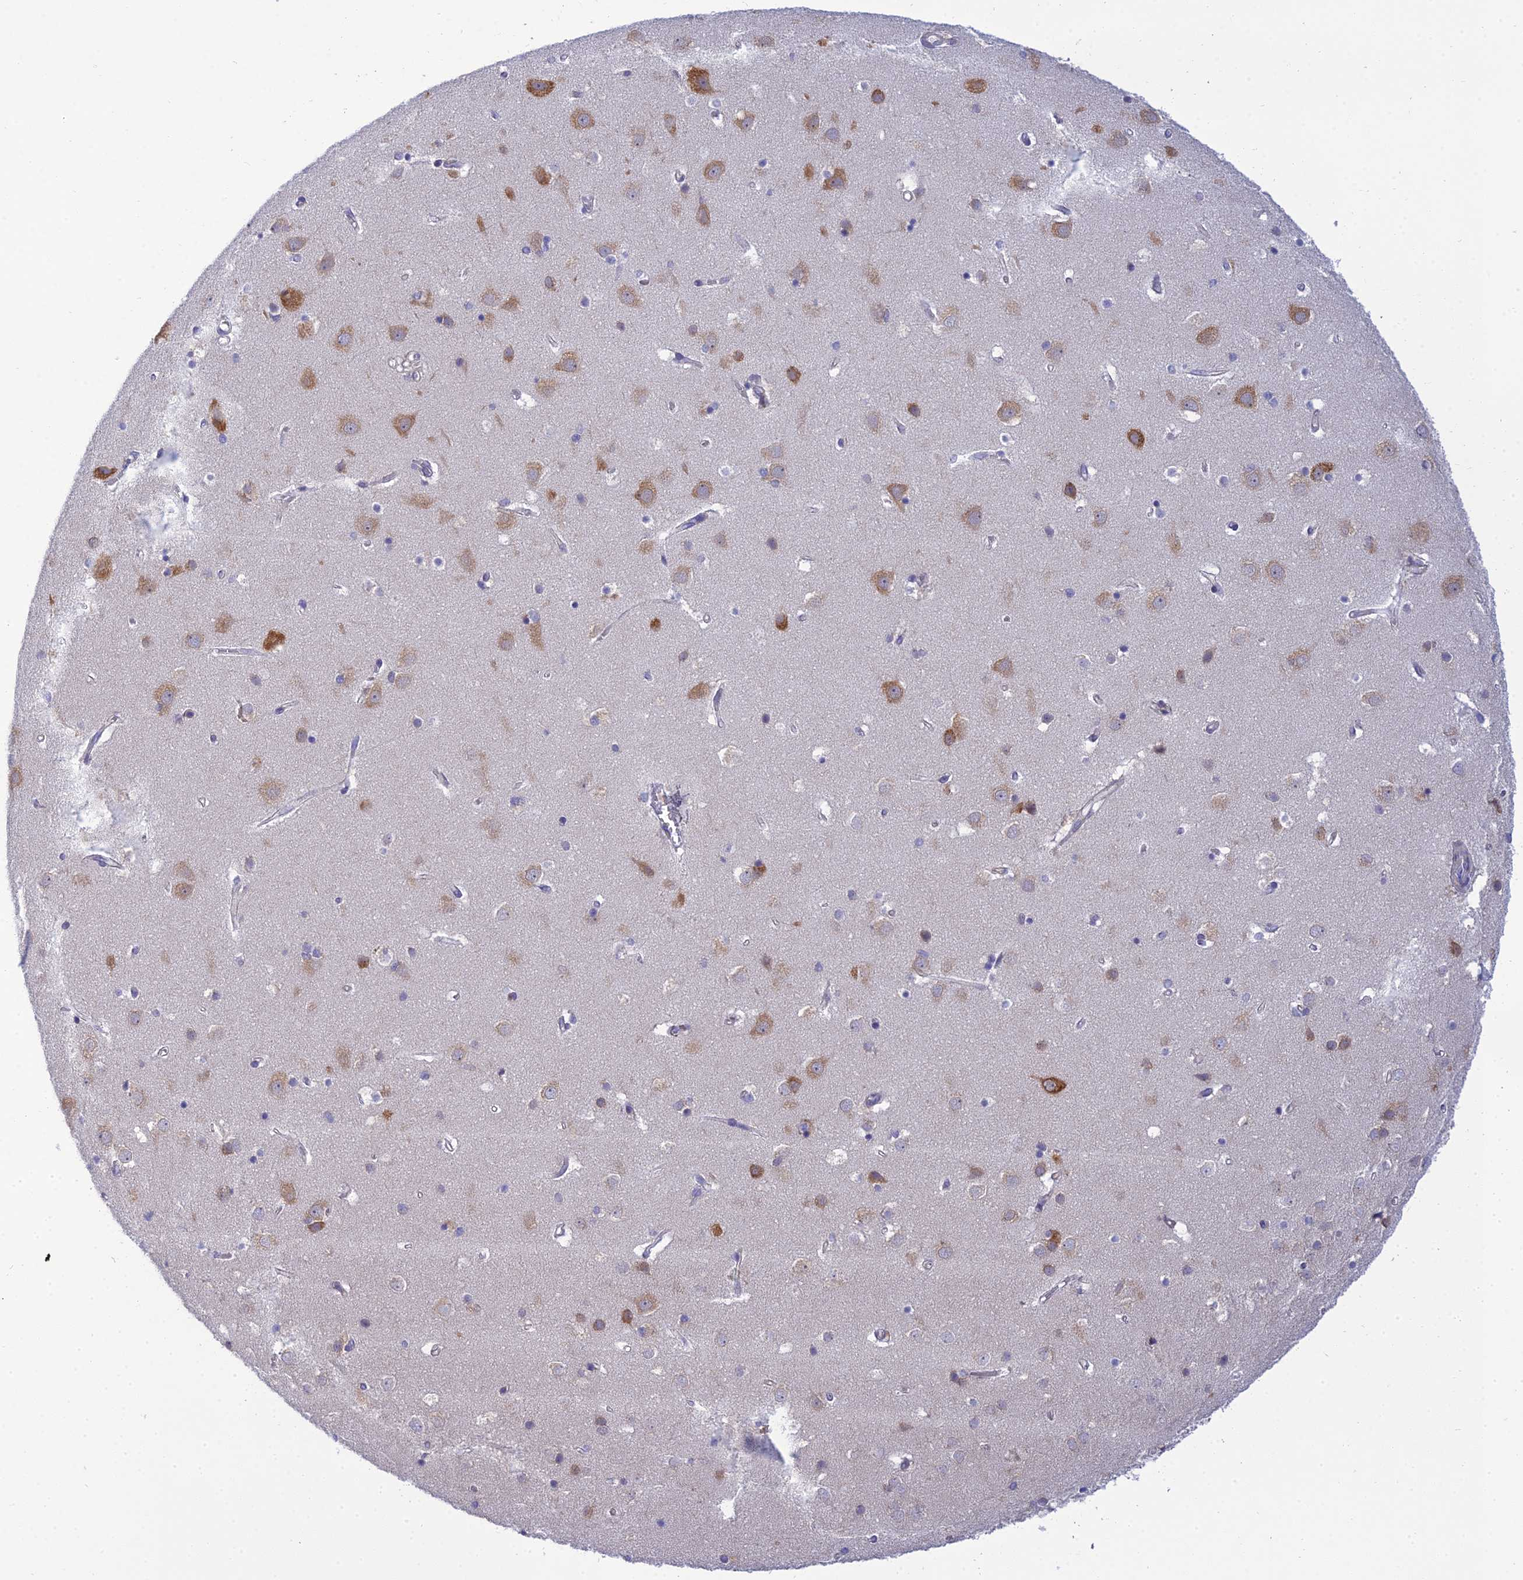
{"staining": {"intensity": "negative", "quantity": "none", "location": "none"}, "tissue": "cerebral cortex", "cell_type": "Endothelial cells", "image_type": "normal", "snomed": [{"axis": "morphology", "description": "Normal tissue, NOS"}, {"axis": "topography", "description": "Cerebral cortex"}], "caption": "The immunohistochemistry (IHC) micrograph has no significant positivity in endothelial cells of cerebral cortex.", "gene": "CLCN7", "patient": {"sex": "male", "age": 54}}